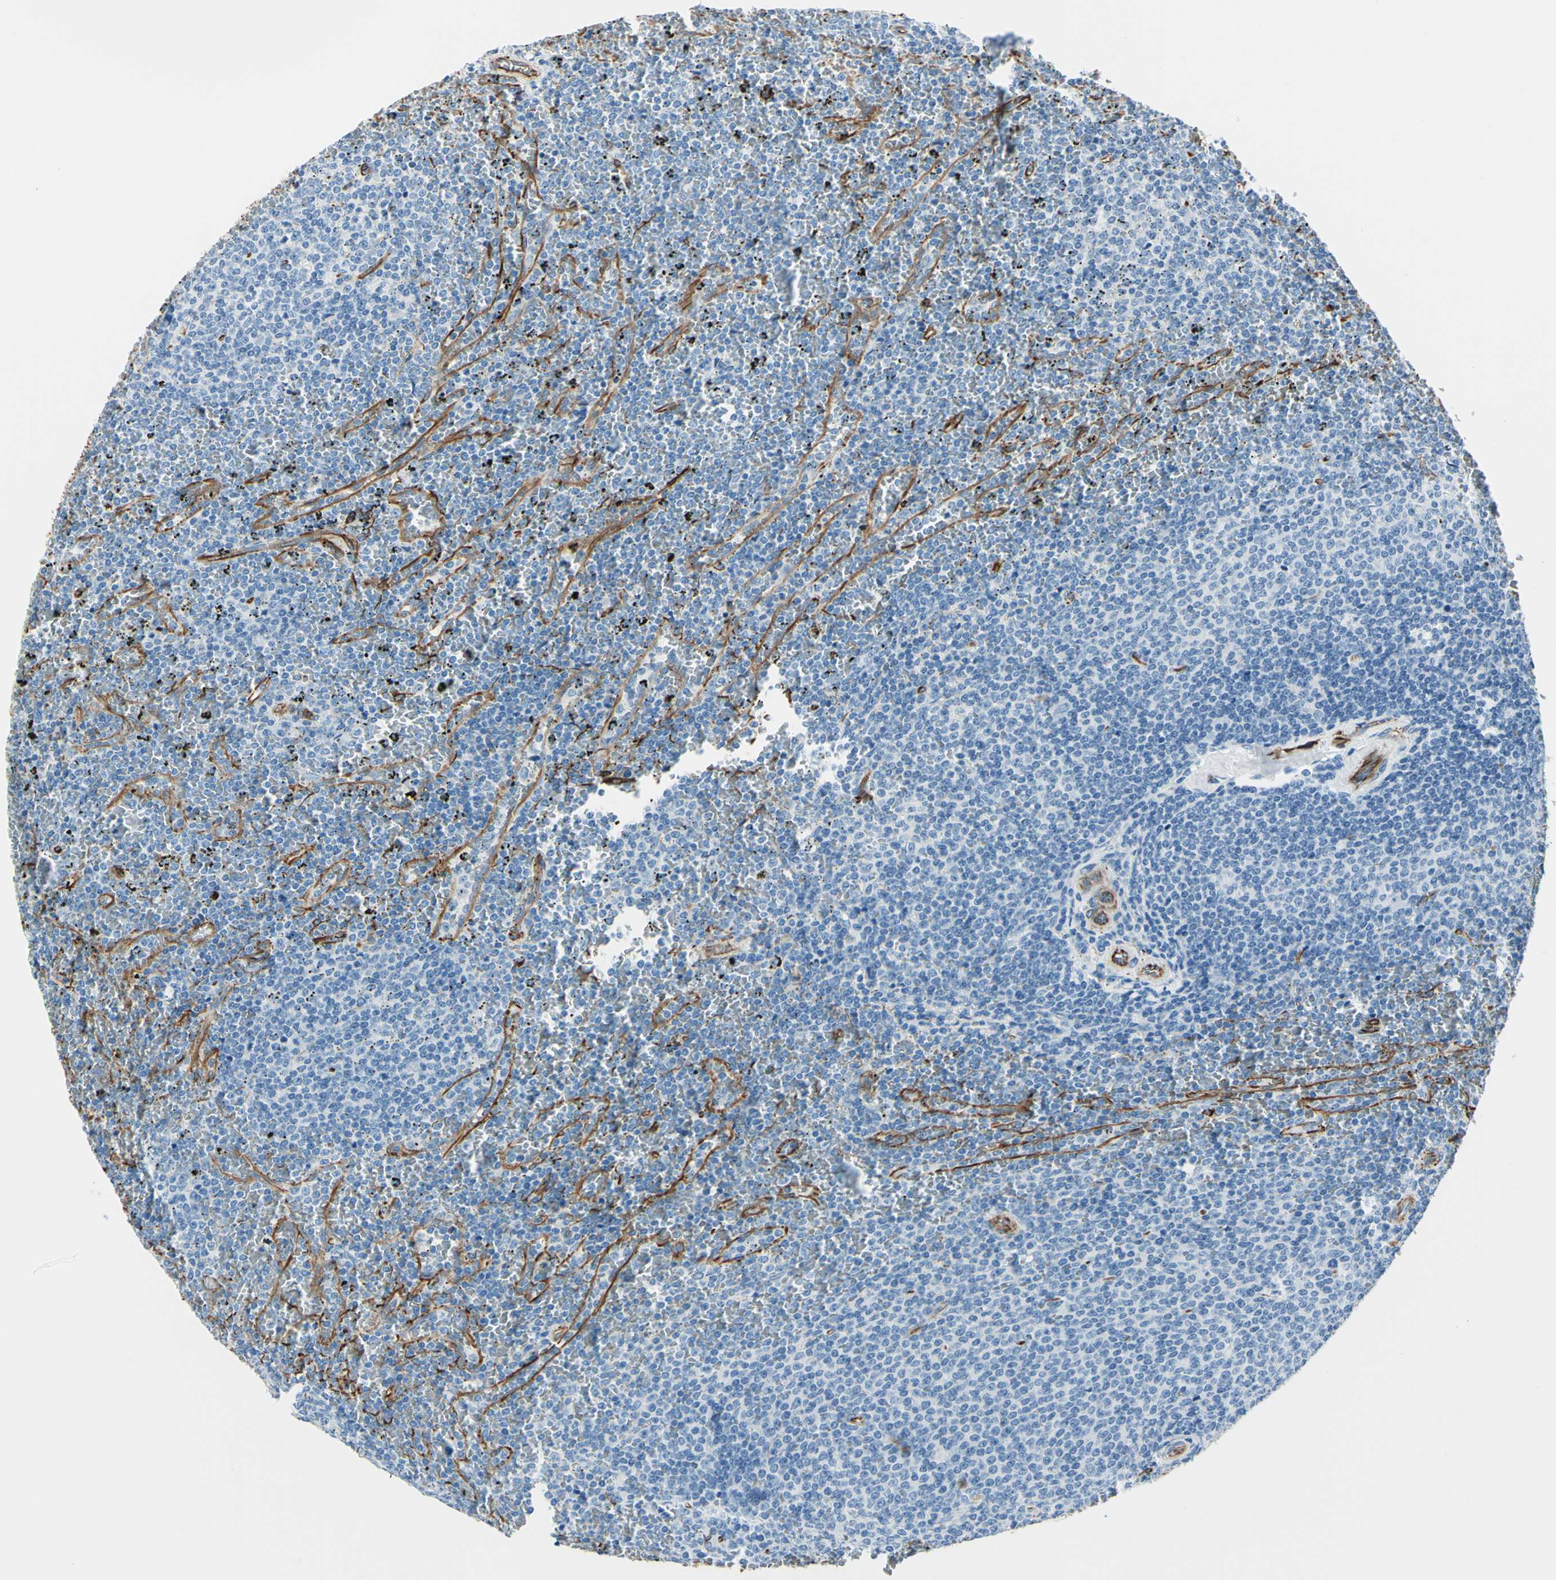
{"staining": {"intensity": "negative", "quantity": "none", "location": "none"}, "tissue": "lymphoma", "cell_type": "Tumor cells", "image_type": "cancer", "snomed": [{"axis": "morphology", "description": "Malignant lymphoma, non-Hodgkin's type, Low grade"}, {"axis": "topography", "description": "Spleen"}], "caption": "High power microscopy histopathology image of an IHC image of low-grade malignant lymphoma, non-Hodgkin's type, revealing no significant positivity in tumor cells. (DAB IHC visualized using brightfield microscopy, high magnification).", "gene": "PTH2R", "patient": {"sex": "female", "age": 77}}